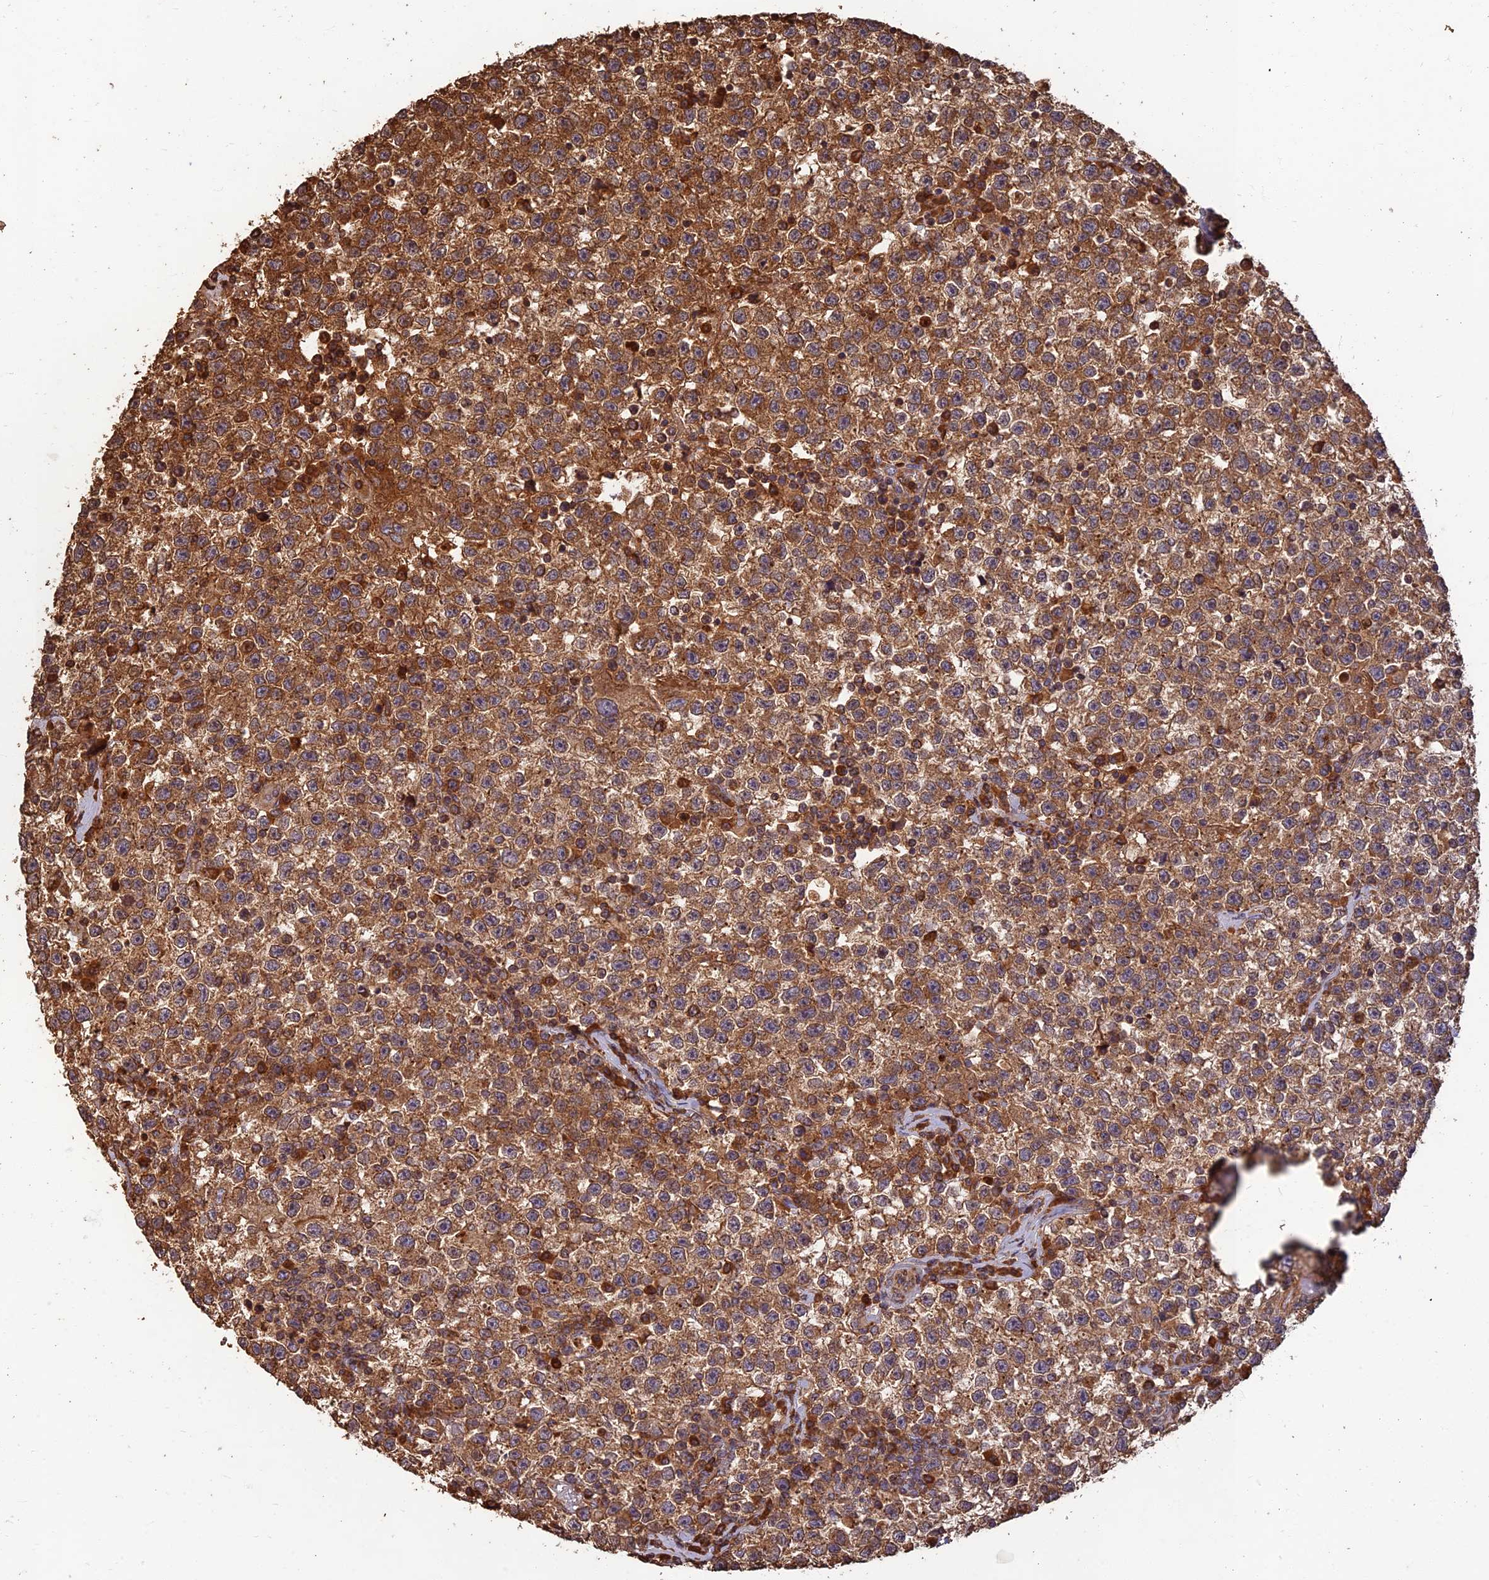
{"staining": {"intensity": "moderate", "quantity": ">75%", "location": "cytoplasmic/membranous"}, "tissue": "testis cancer", "cell_type": "Tumor cells", "image_type": "cancer", "snomed": [{"axis": "morphology", "description": "Seminoma, NOS"}, {"axis": "topography", "description": "Testis"}], "caption": "IHC photomicrograph of testis seminoma stained for a protein (brown), which demonstrates medium levels of moderate cytoplasmic/membranous expression in approximately >75% of tumor cells.", "gene": "CORO1C", "patient": {"sex": "male", "age": 22}}